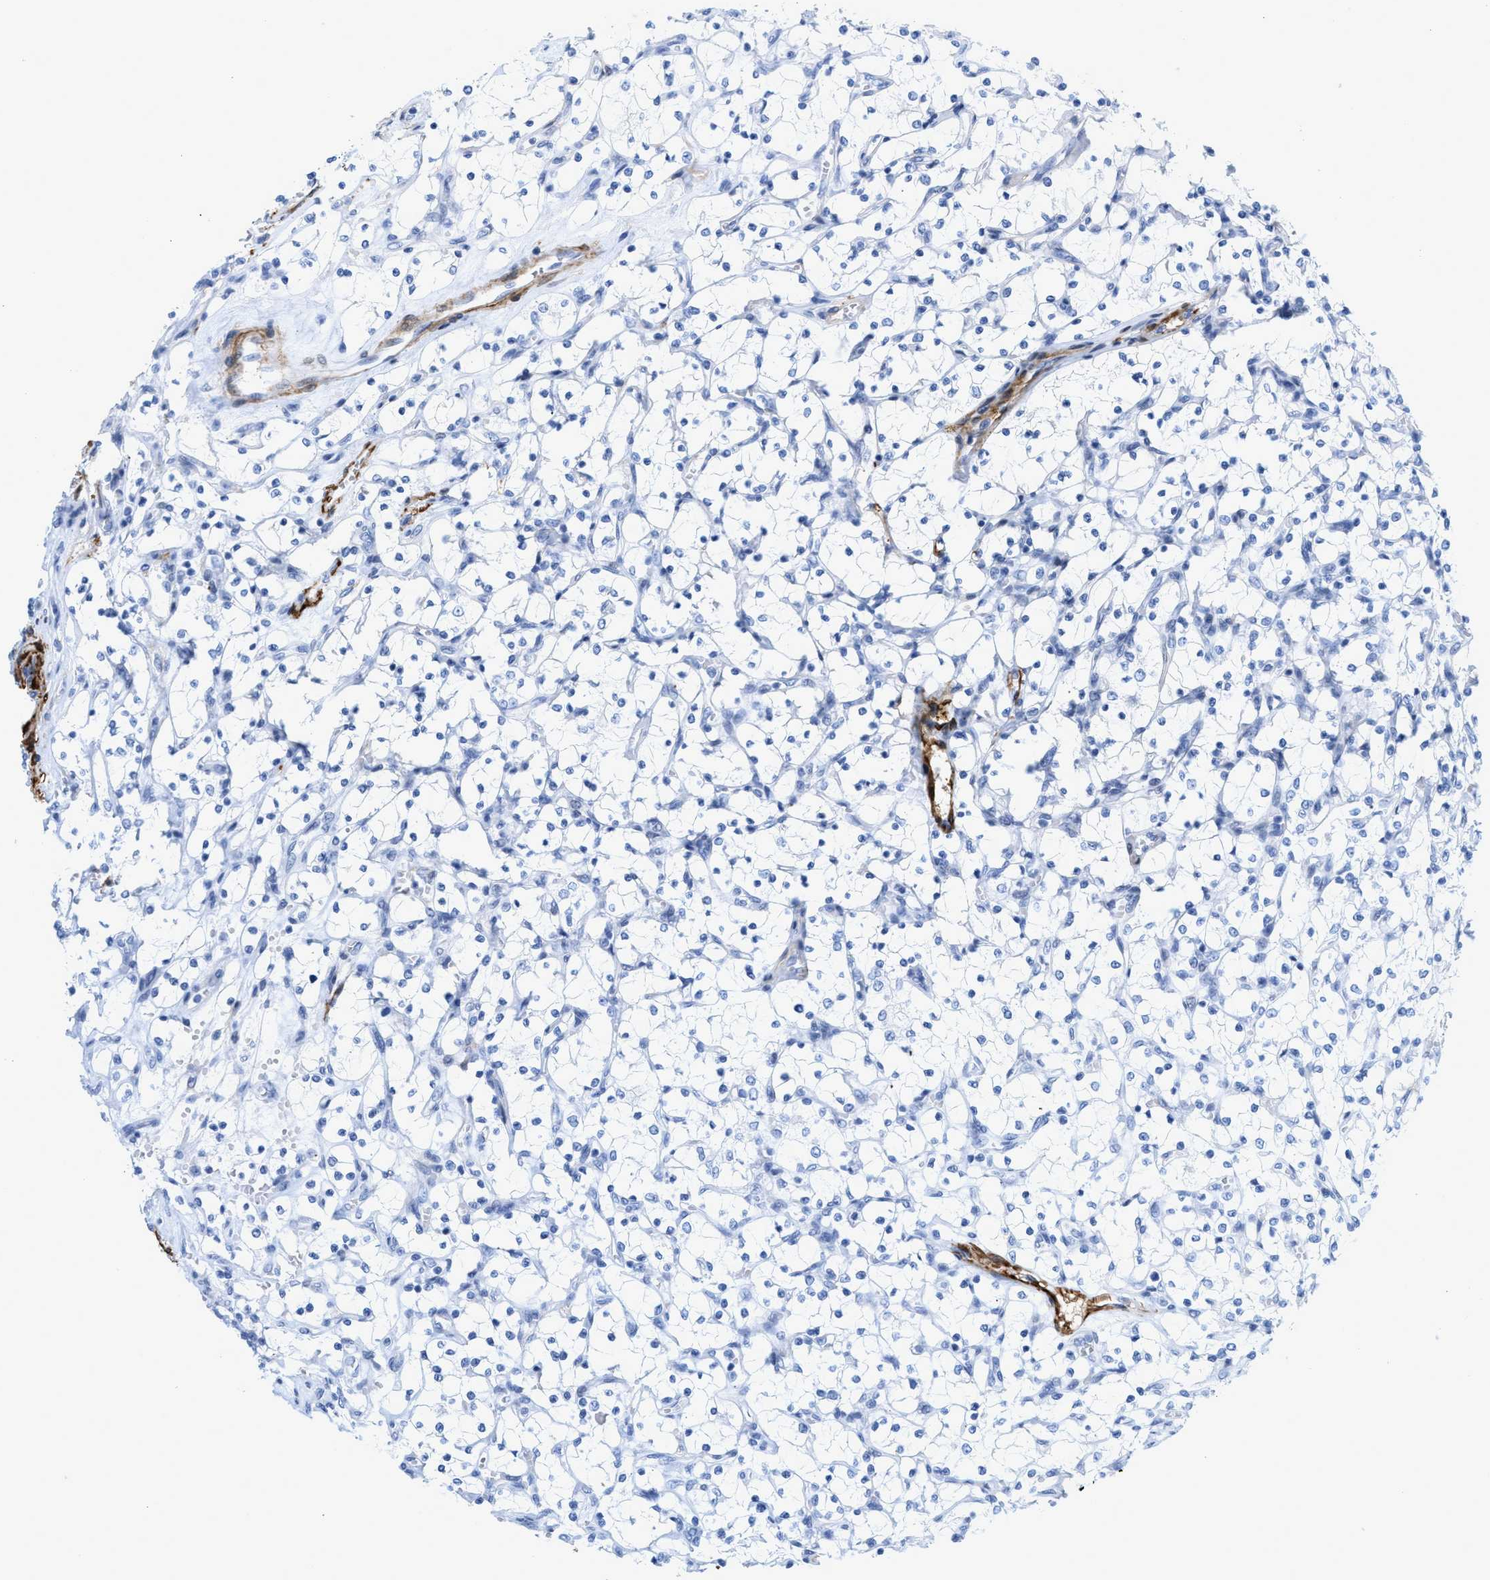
{"staining": {"intensity": "negative", "quantity": "none", "location": "none"}, "tissue": "renal cancer", "cell_type": "Tumor cells", "image_type": "cancer", "snomed": [{"axis": "morphology", "description": "Adenocarcinoma, NOS"}, {"axis": "topography", "description": "Kidney"}], "caption": "Immunohistochemical staining of renal adenocarcinoma reveals no significant positivity in tumor cells.", "gene": "TAGLN", "patient": {"sex": "female", "age": 69}}